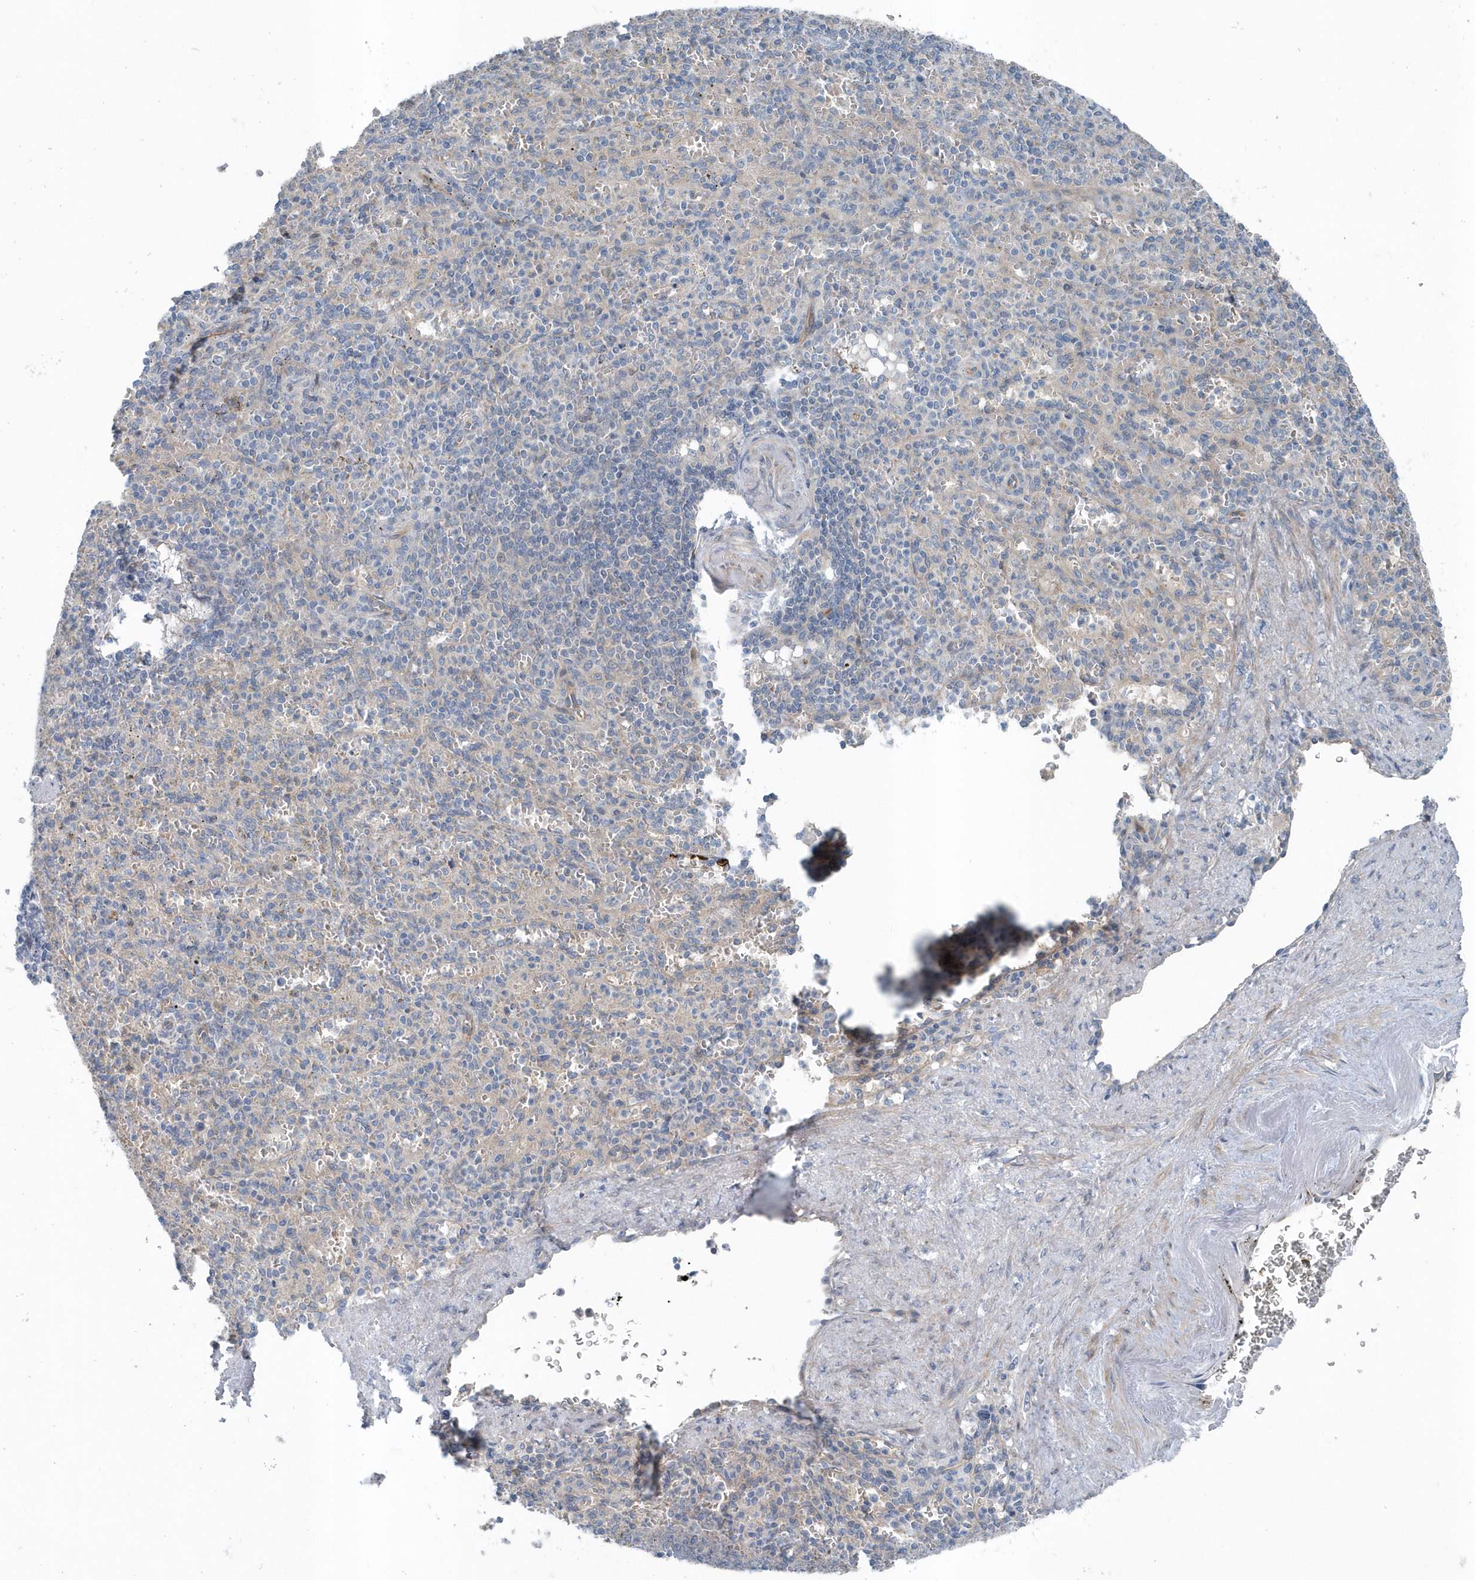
{"staining": {"intensity": "negative", "quantity": "none", "location": "none"}, "tissue": "spleen", "cell_type": "Cells in red pulp", "image_type": "normal", "snomed": [{"axis": "morphology", "description": "Normal tissue, NOS"}, {"axis": "topography", "description": "Spleen"}], "caption": "An immunohistochemistry (IHC) micrograph of benign spleen is shown. There is no staining in cells in red pulp of spleen.", "gene": "MCC", "patient": {"sex": "female", "age": 74}}